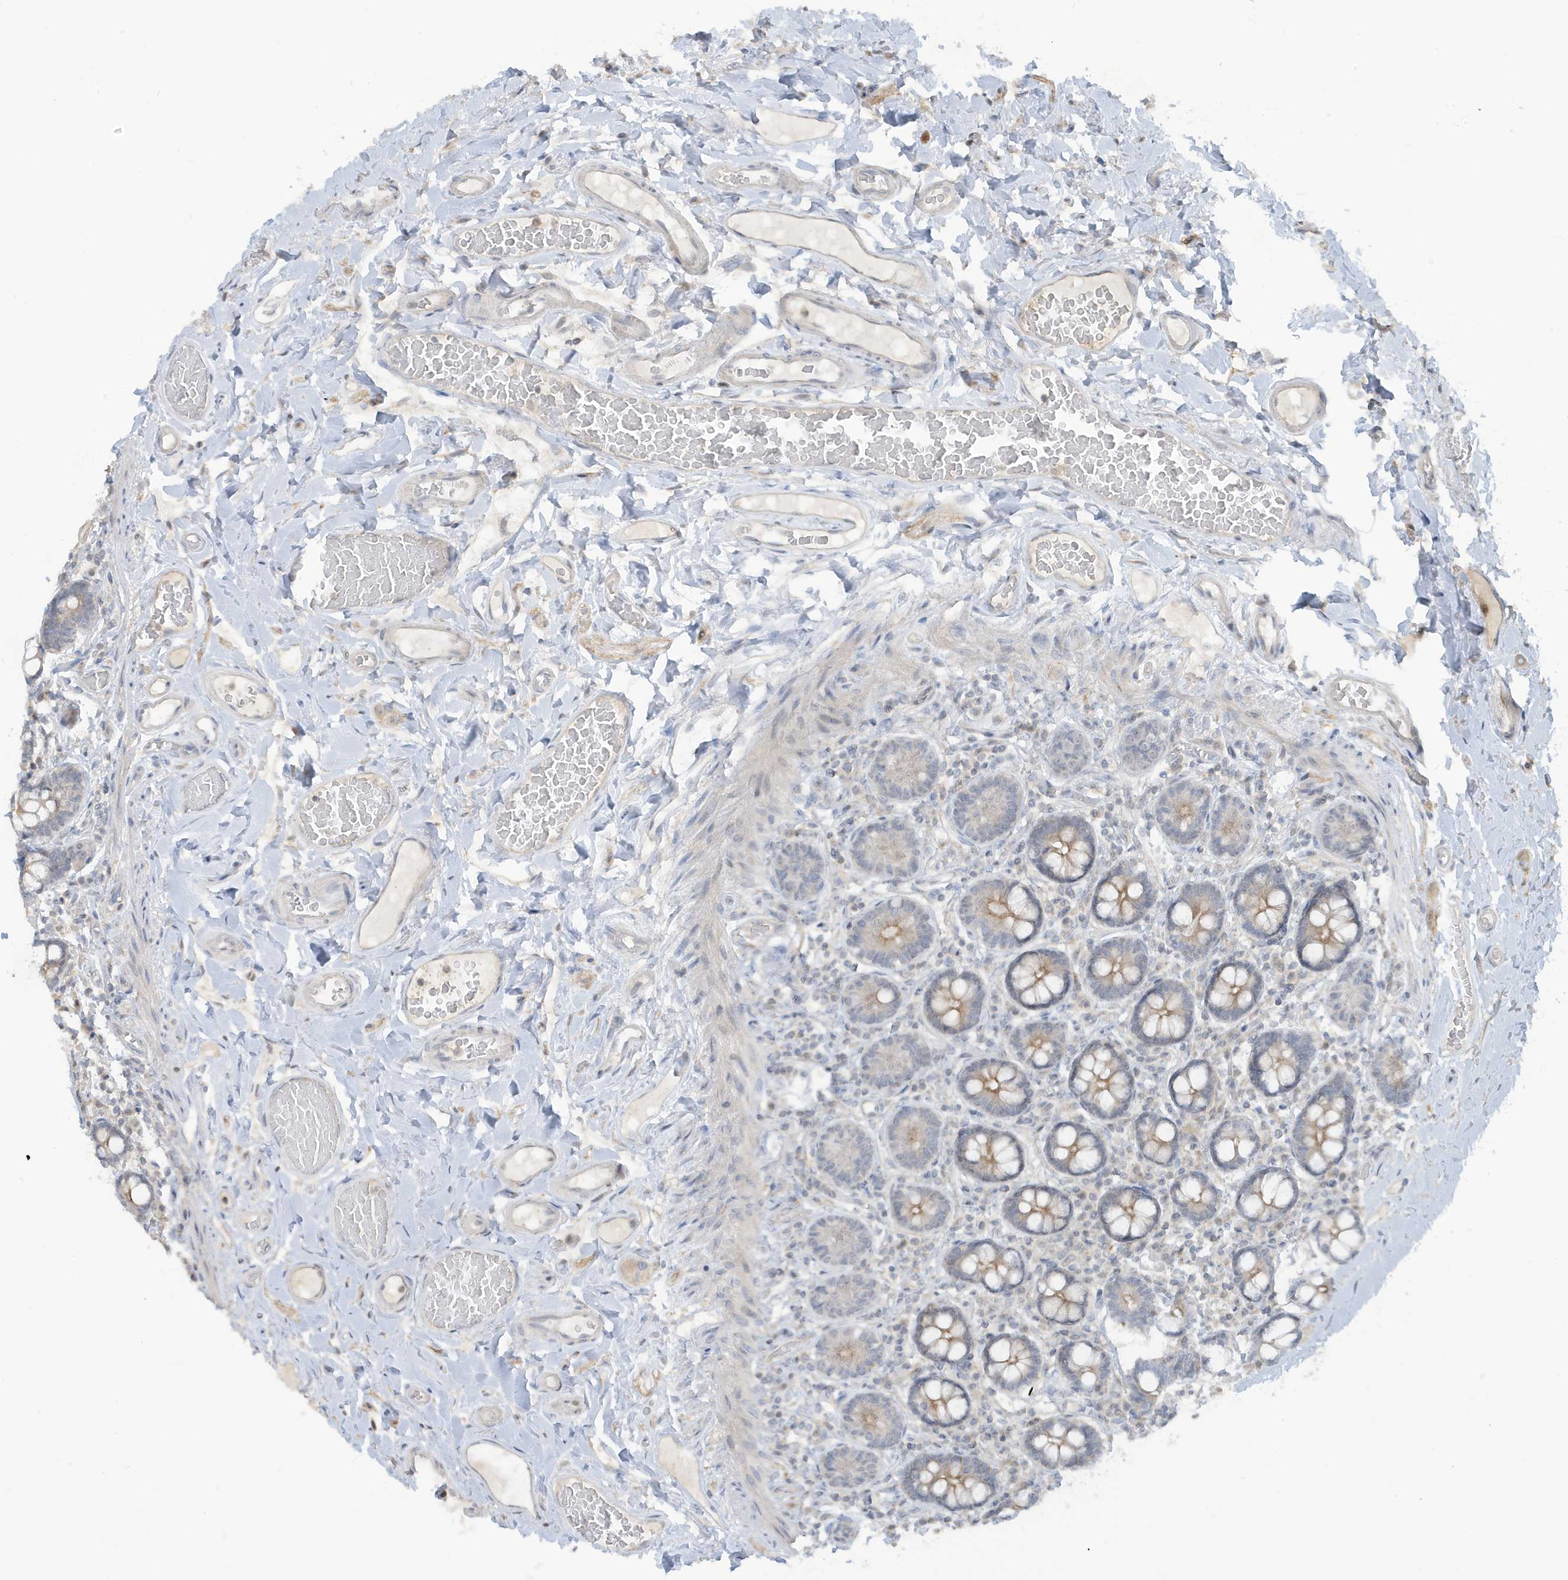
{"staining": {"intensity": "moderate", "quantity": "<25%", "location": "cytoplasmic/membranous"}, "tissue": "small intestine", "cell_type": "Glandular cells", "image_type": "normal", "snomed": [{"axis": "morphology", "description": "Normal tissue, NOS"}, {"axis": "topography", "description": "Small intestine"}], "caption": "This is an image of immunohistochemistry (IHC) staining of unremarkable small intestine, which shows moderate positivity in the cytoplasmic/membranous of glandular cells.", "gene": "PRRT3", "patient": {"sex": "female", "age": 64}}